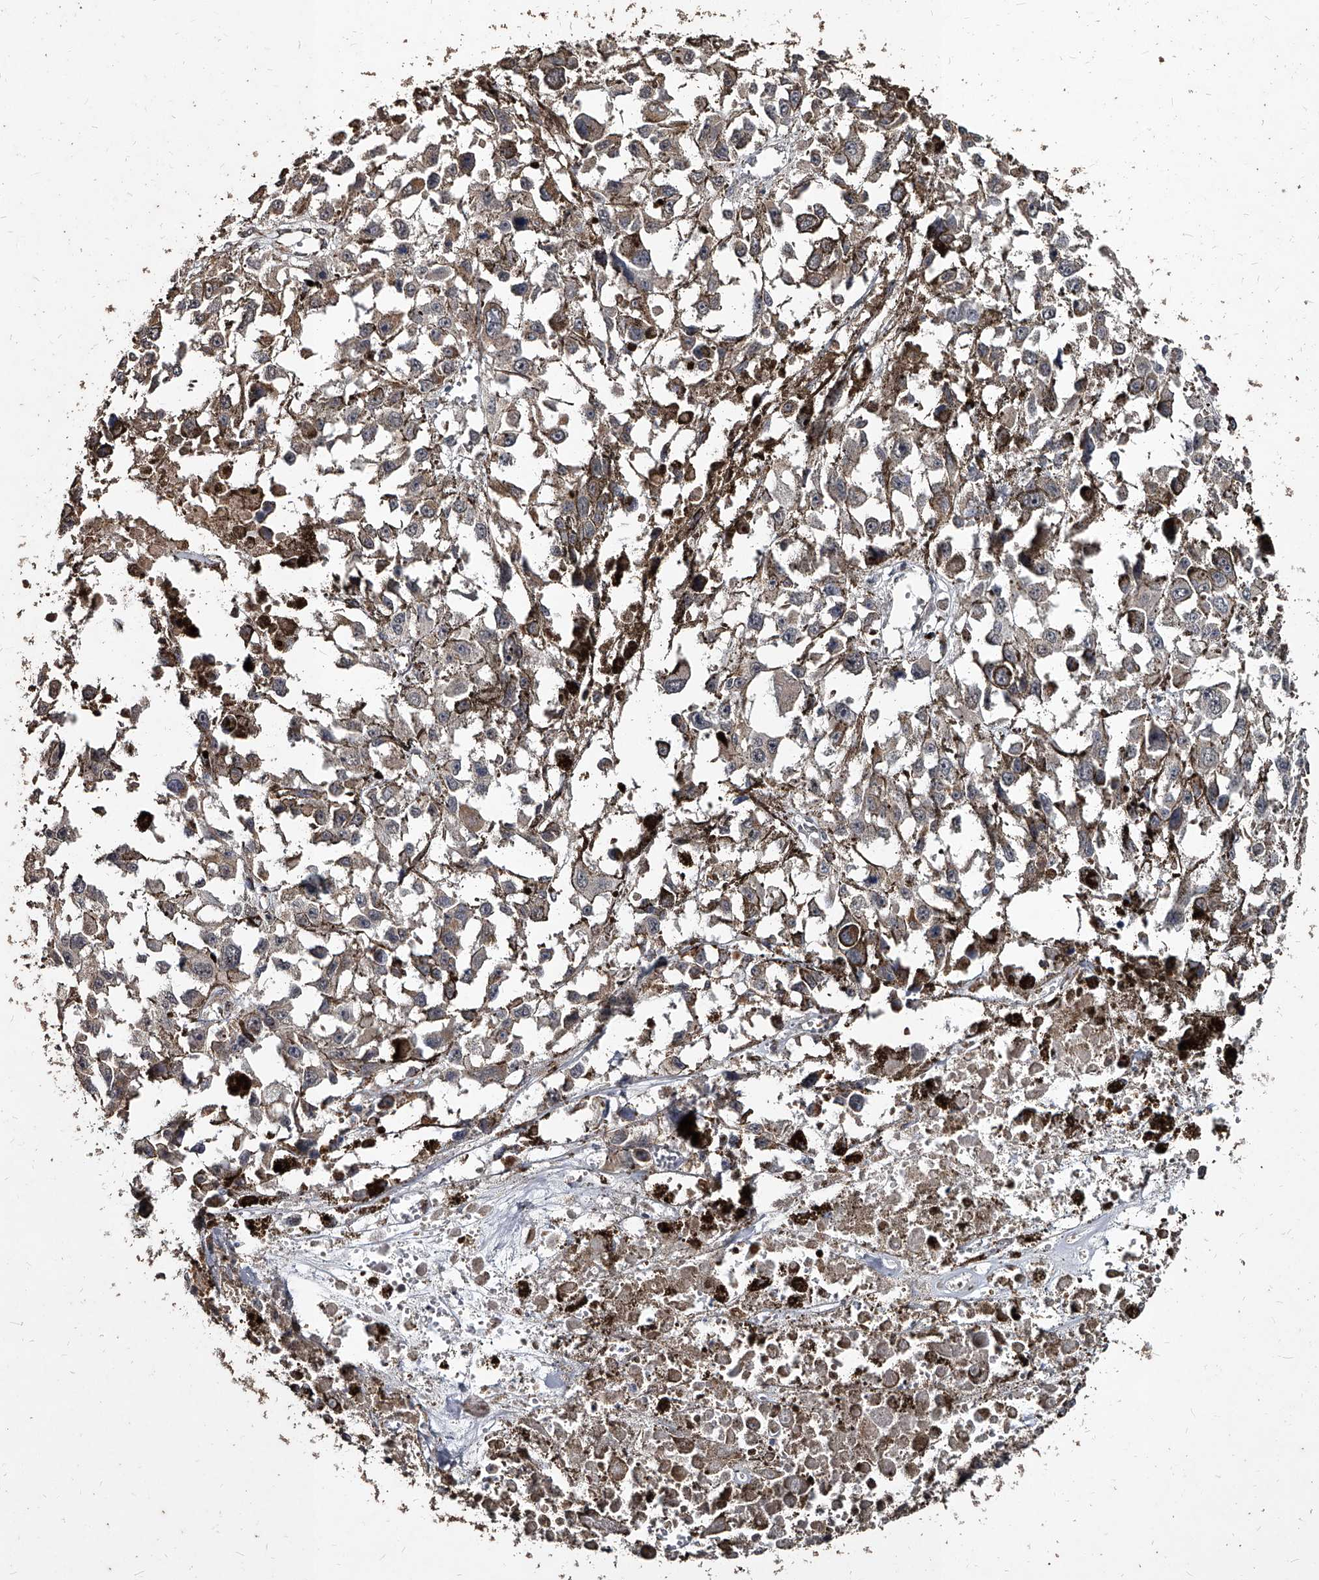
{"staining": {"intensity": "weak", "quantity": "<25%", "location": "cytoplasmic/membranous"}, "tissue": "melanoma", "cell_type": "Tumor cells", "image_type": "cancer", "snomed": [{"axis": "morphology", "description": "Malignant melanoma, Metastatic site"}, {"axis": "topography", "description": "Lymph node"}], "caption": "A high-resolution micrograph shows immunohistochemistry (IHC) staining of malignant melanoma (metastatic site), which demonstrates no significant expression in tumor cells.", "gene": "GPR183", "patient": {"sex": "male", "age": 59}}